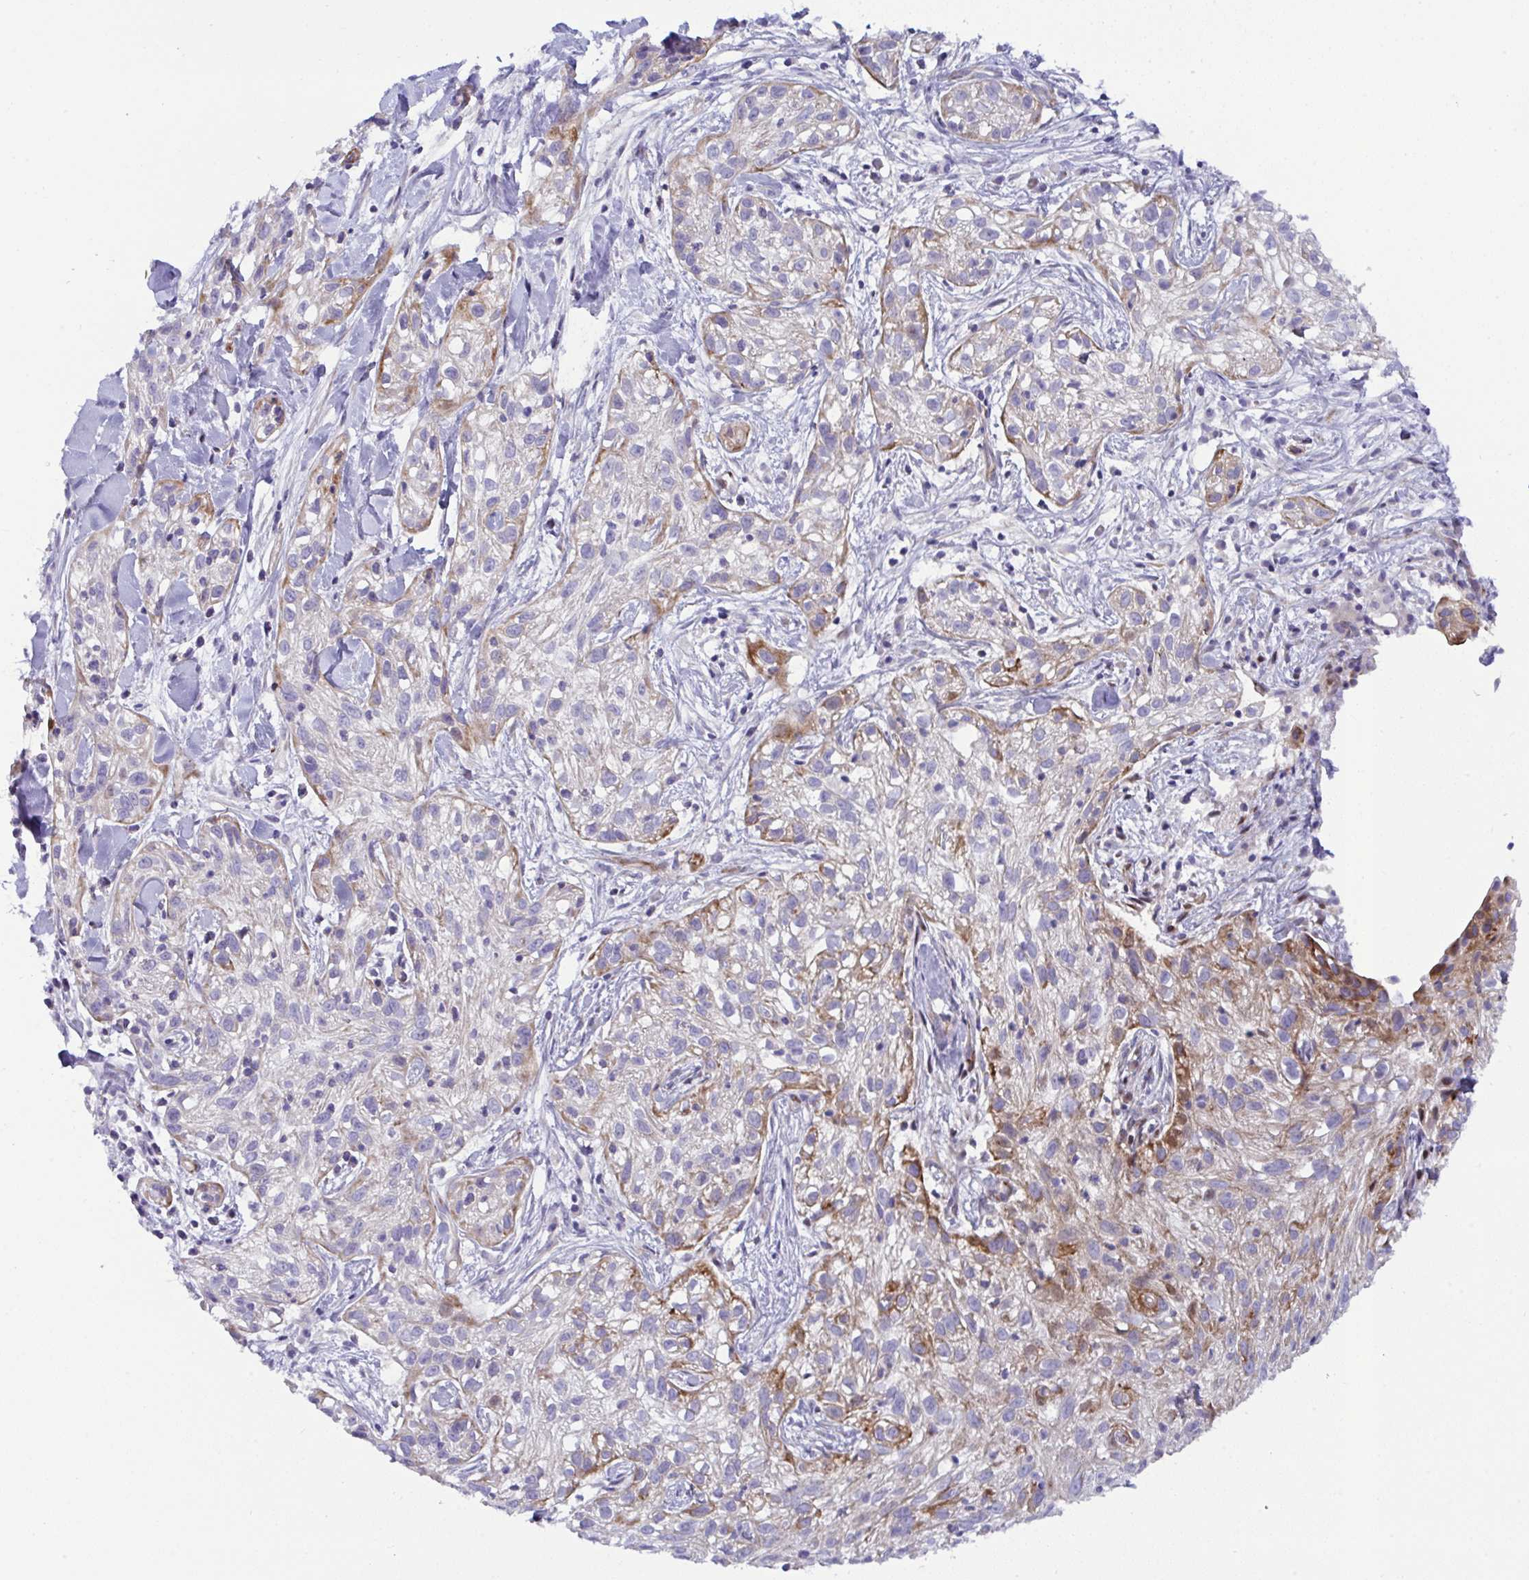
{"staining": {"intensity": "moderate", "quantity": "<25%", "location": "cytoplasmic/membranous"}, "tissue": "skin cancer", "cell_type": "Tumor cells", "image_type": "cancer", "snomed": [{"axis": "morphology", "description": "Squamous cell carcinoma, NOS"}, {"axis": "topography", "description": "Skin"}], "caption": "A brown stain labels moderate cytoplasmic/membranous positivity of a protein in human skin cancer tumor cells.", "gene": "ZNF713", "patient": {"sex": "male", "age": 82}}